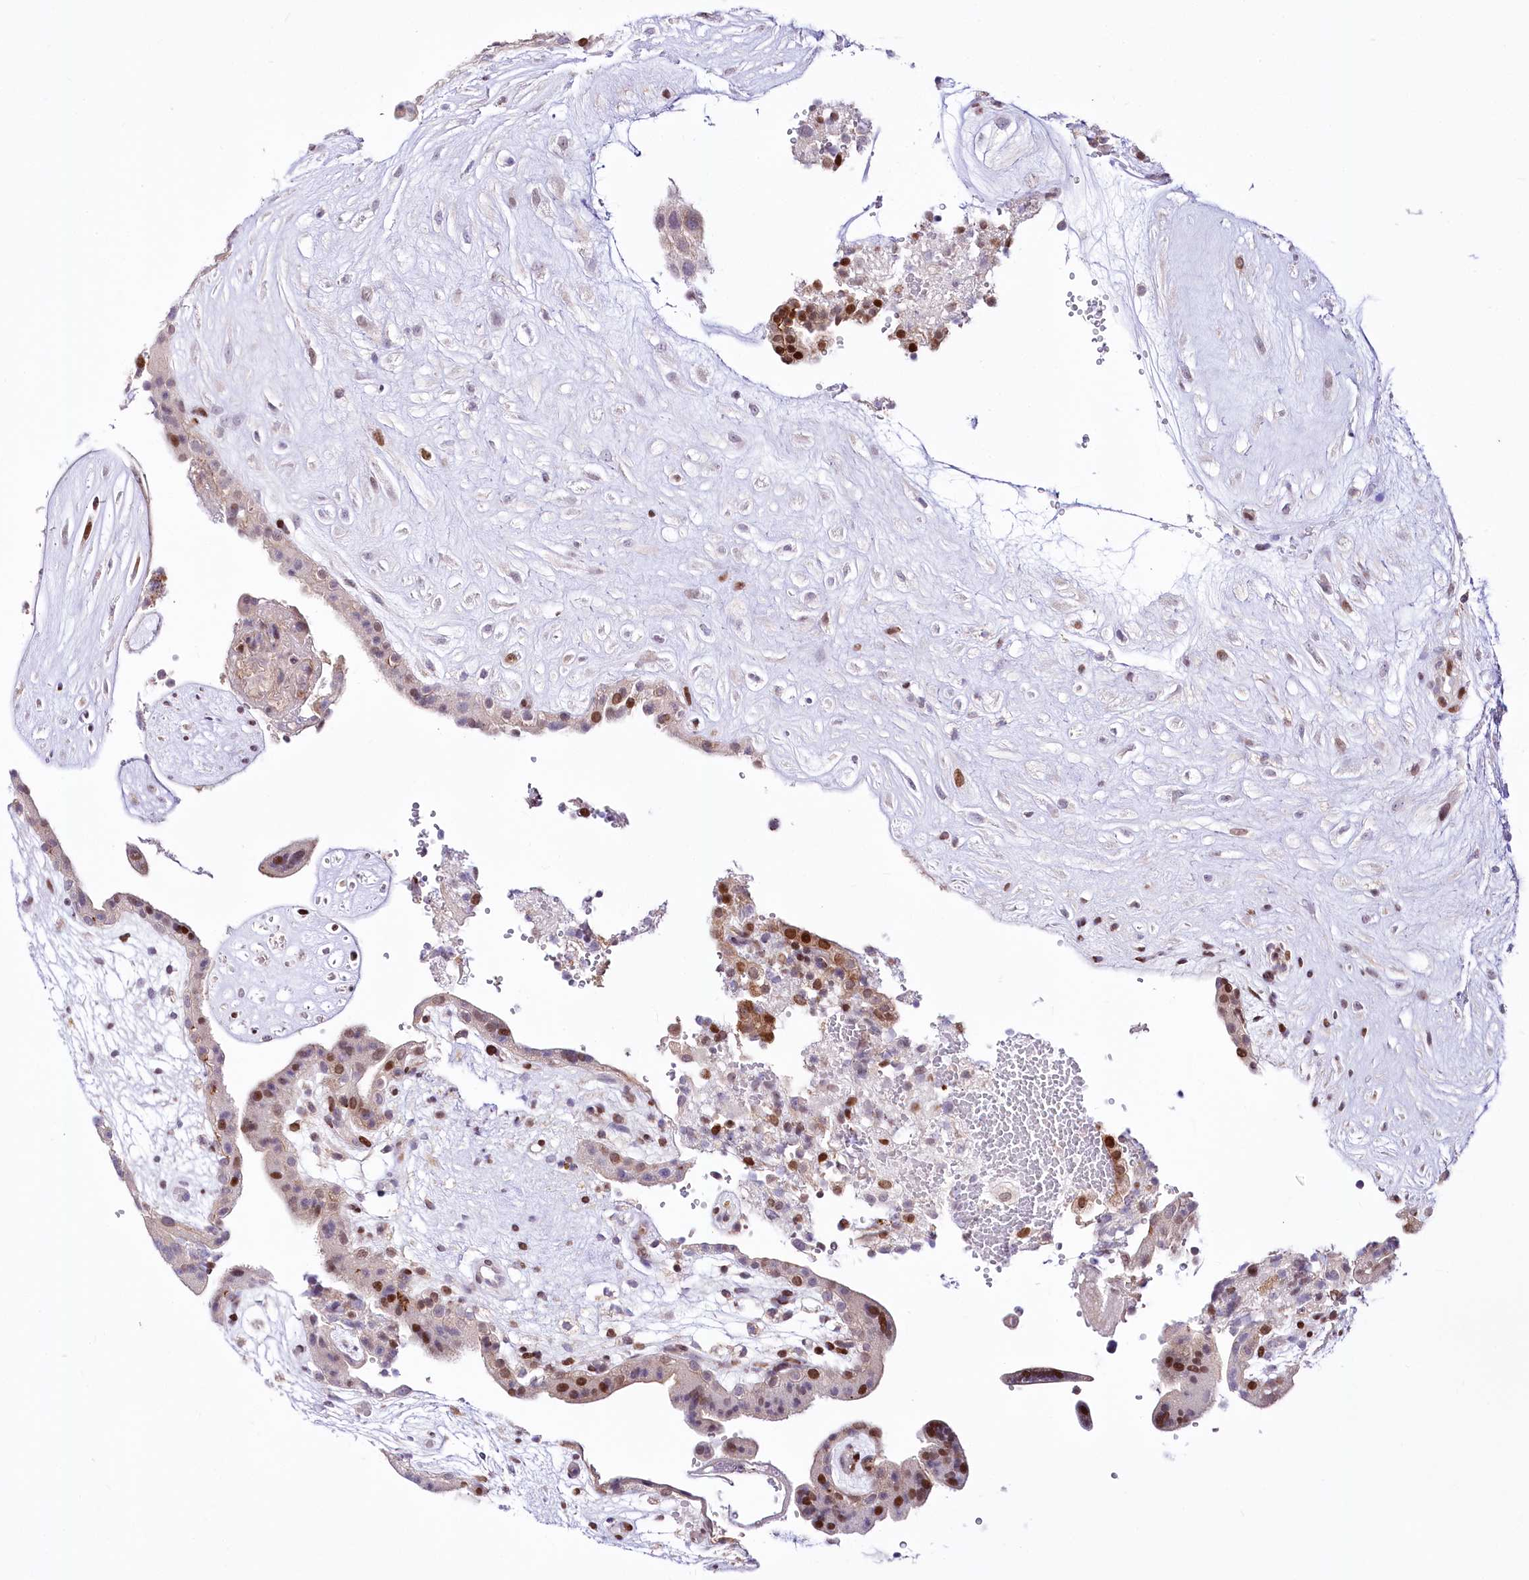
{"staining": {"intensity": "moderate", "quantity": "25%-75%", "location": "nuclear"}, "tissue": "placenta", "cell_type": "Decidual cells", "image_type": "normal", "snomed": [{"axis": "morphology", "description": "Normal tissue, NOS"}, {"axis": "topography", "description": "Placenta"}], "caption": "Immunohistochemical staining of normal human placenta reveals moderate nuclear protein expression in about 25%-75% of decidual cells. The staining was performed using DAB (3,3'-diaminobenzidine) to visualize the protein expression in brown, while the nuclei were stained in blue with hematoxylin (Magnification: 20x).", "gene": "ZFYVE27", "patient": {"sex": "female", "age": 18}}